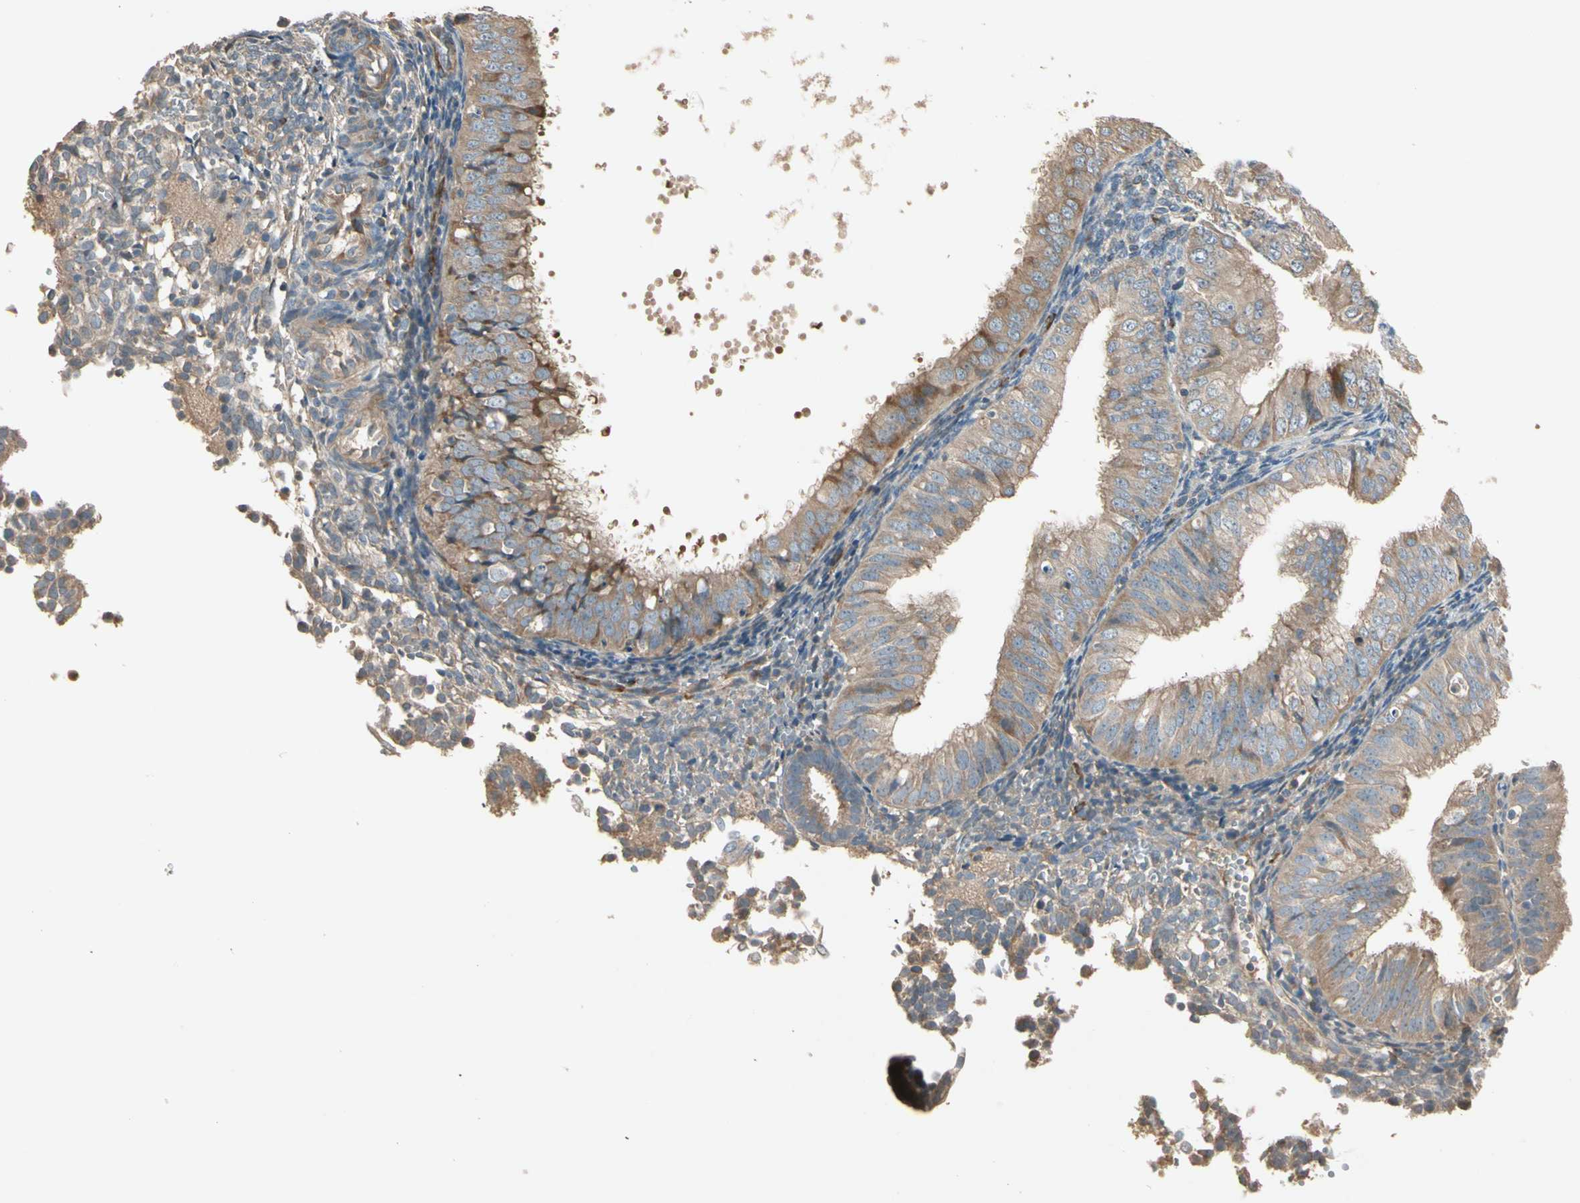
{"staining": {"intensity": "moderate", "quantity": "25%-75%", "location": "cytoplasmic/membranous"}, "tissue": "endometrial cancer", "cell_type": "Tumor cells", "image_type": "cancer", "snomed": [{"axis": "morphology", "description": "Normal tissue, NOS"}, {"axis": "morphology", "description": "Adenocarcinoma, NOS"}, {"axis": "topography", "description": "Endometrium"}], "caption": "A photomicrograph of endometrial cancer stained for a protein displays moderate cytoplasmic/membranous brown staining in tumor cells.", "gene": "TNFRSF21", "patient": {"sex": "female", "age": 53}}